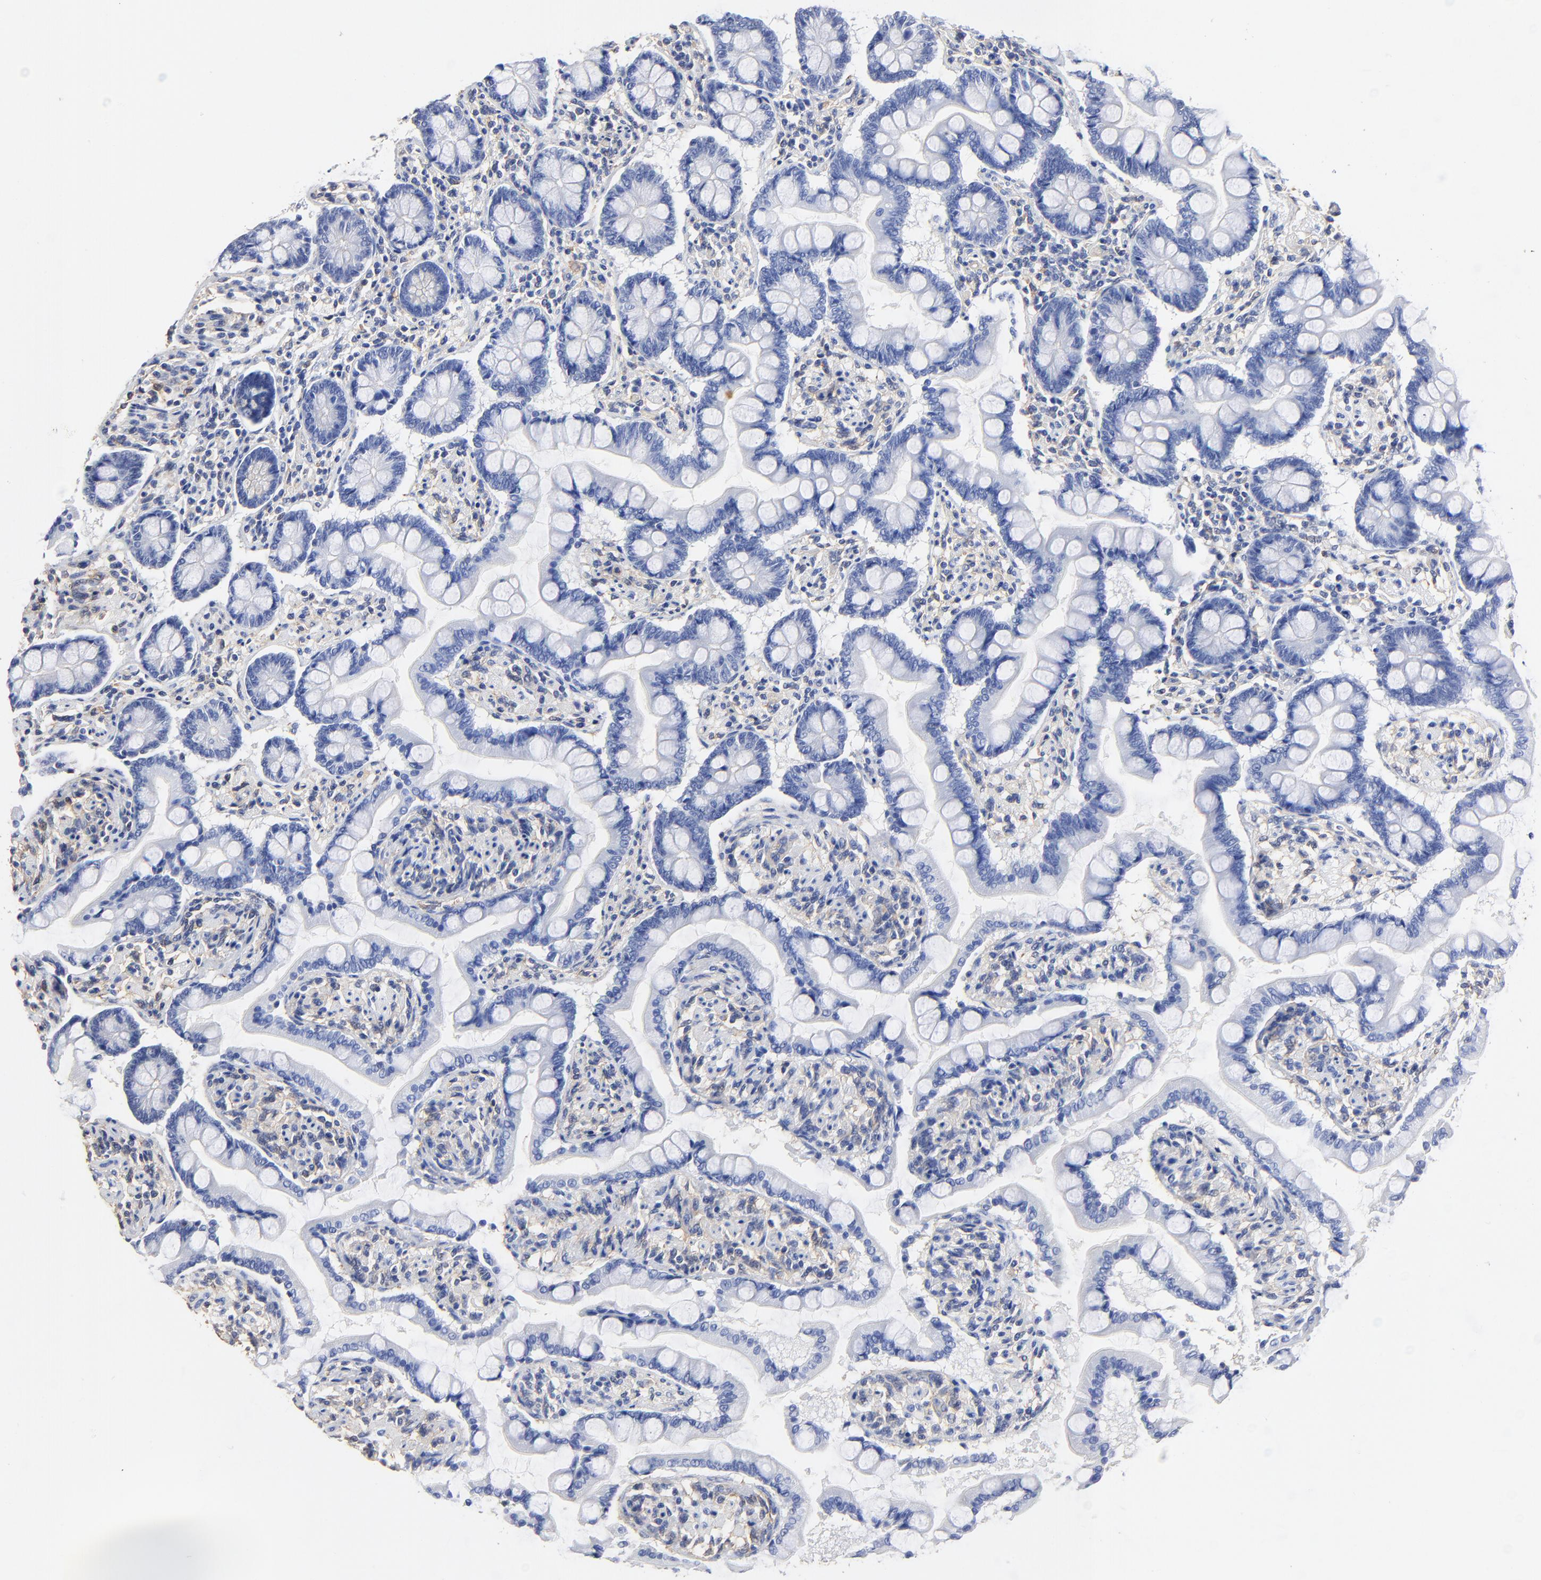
{"staining": {"intensity": "negative", "quantity": "none", "location": "none"}, "tissue": "small intestine", "cell_type": "Glandular cells", "image_type": "normal", "snomed": [{"axis": "morphology", "description": "Normal tissue, NOS"}, {"axis": "topography", "description": "Small intestine"}], "caption": "Glandular cells are negative for protein expression in benign human small intestine. (DAB immunohistochemistry (IHC) visualized using brightfield microscopy, high magnification).", "gene": "TAGLN2", "patient": {"sex": "male", "age": 41}}